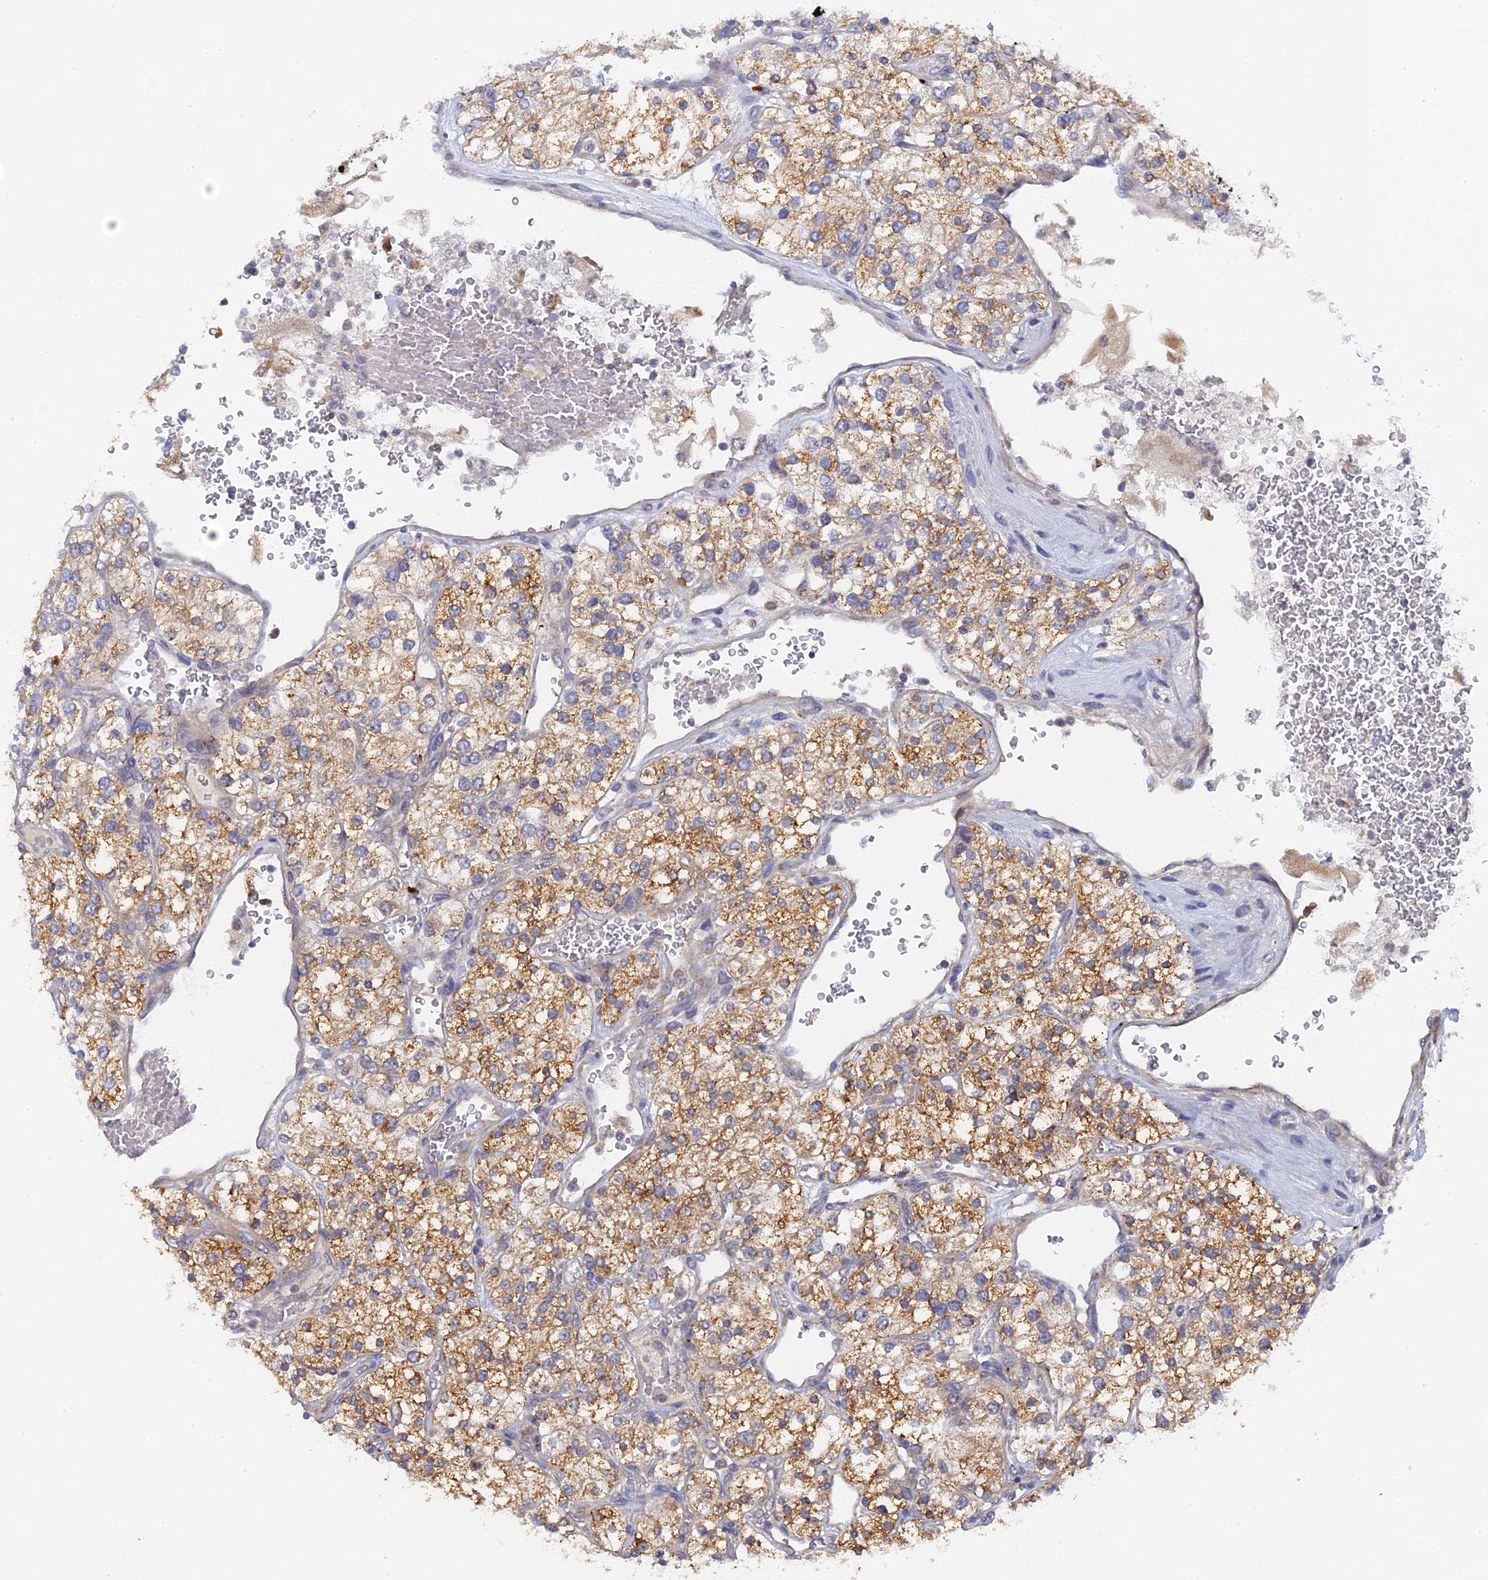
{"staining": {"intensity": "moderate", "quantity": "25%-75%", "location": "cytoplasmic/membranous"}, "tissue": "renal cancer", "cell_type": "Tumor cells", "image_type": "cancer", "snomed": [{"axis": "morphology", "description": "Adenocarcinoma, NOS"}, {"axis": "topography", "description": "Kidney"}], "caption": "Renal cancer was stained to show a protein in brown. There is medium levels of moderate cytoplasmic/membranous staining in about 25%-75% of tumor cells.", "gene": "MIGA2", "patient": {"sex": "male", "age": 80}}